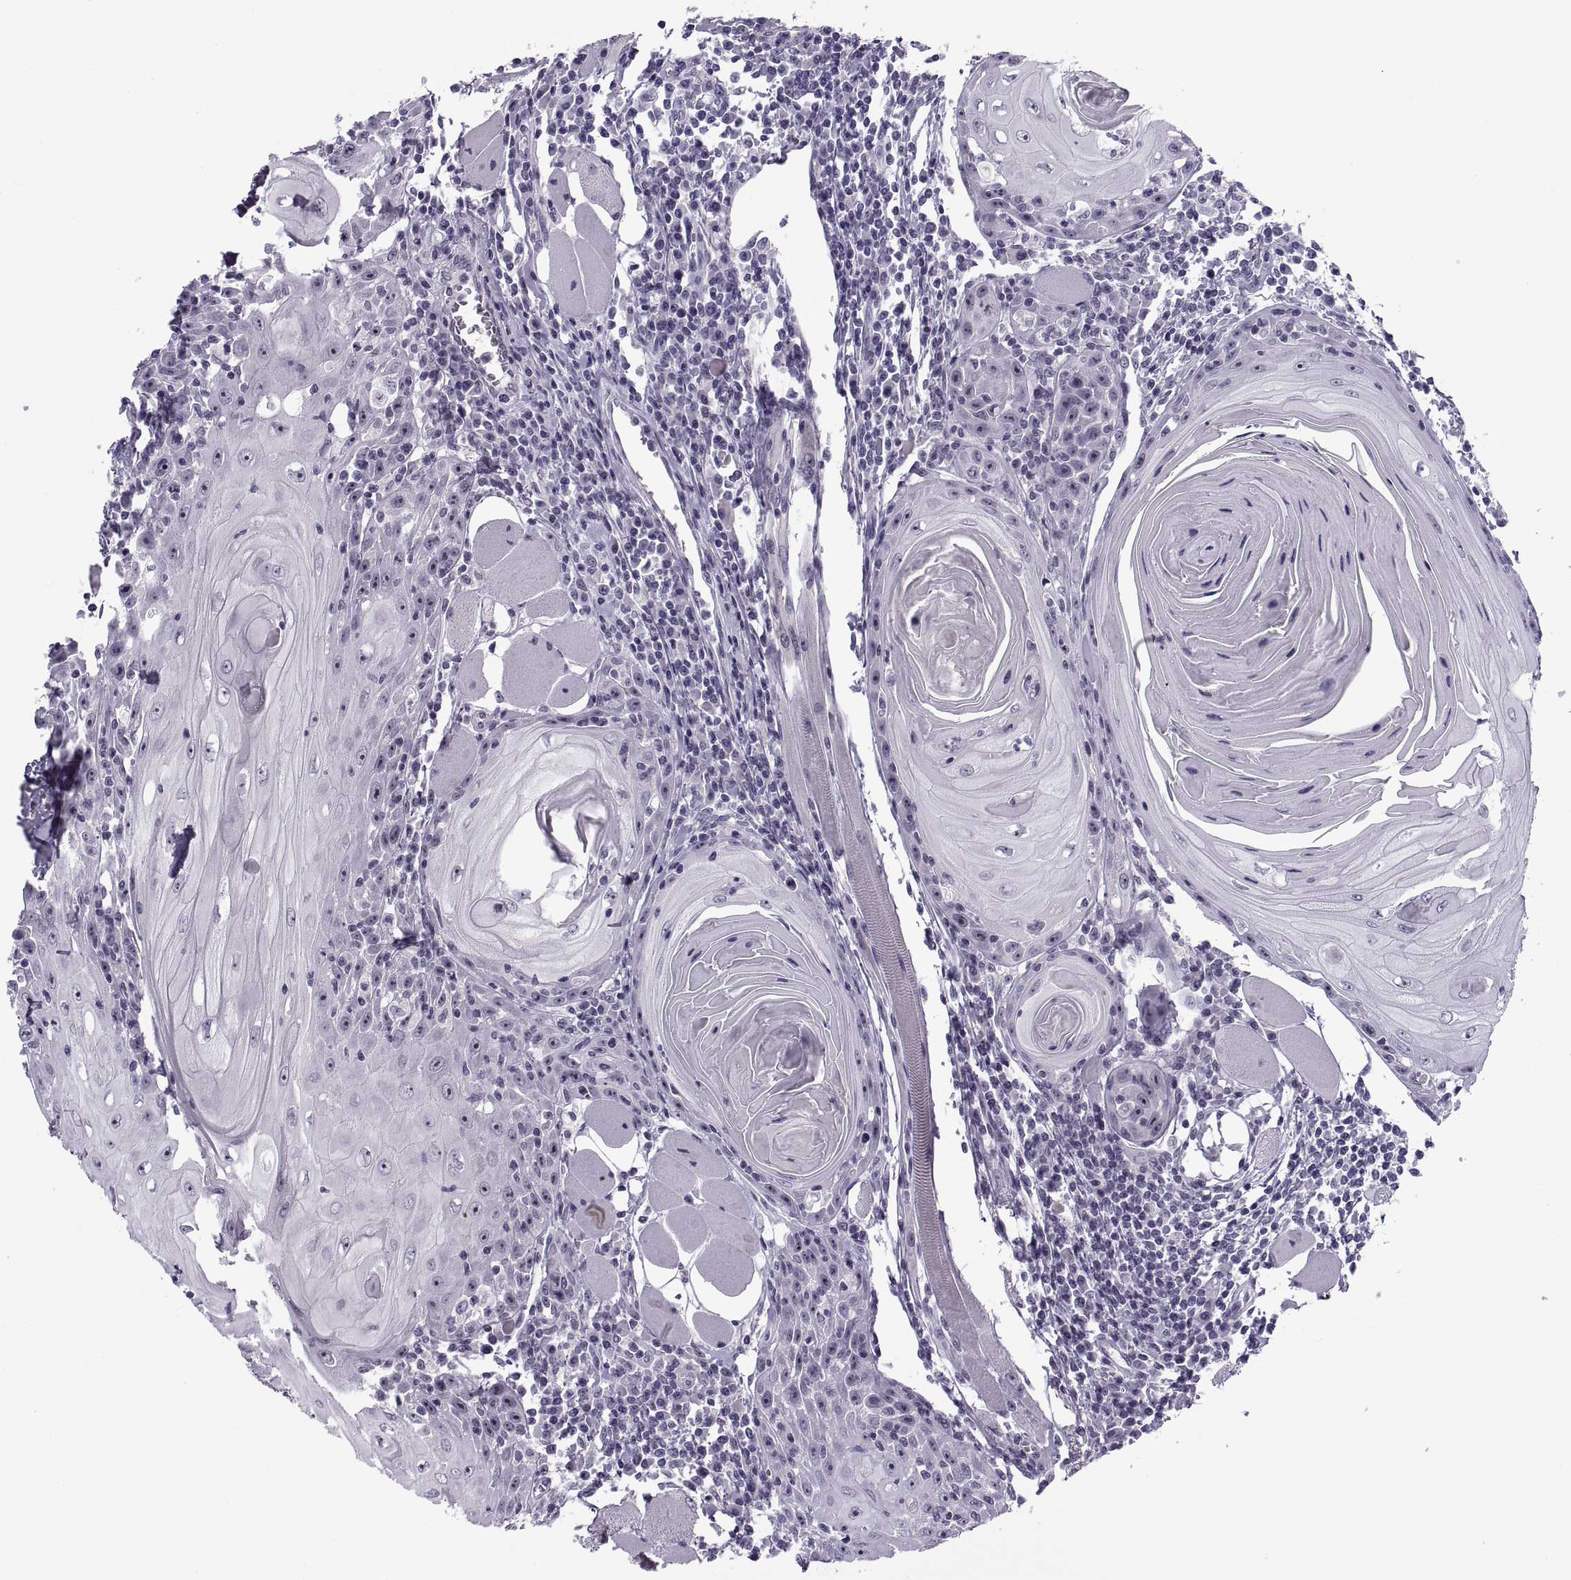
{"staining": {"intensity": "negative", "quantity": "none", "location": "none"}, "tissue": "head and neck cancer", "cell_type": "Tumor cells", "image_type": "cancer", "snomed": [{"axis": "morphology", "description": "Normal tissue, NOS"}, {"axis": "morphology", "description": "Squamous cell carcinoma, NOS"}, {"axis": "topography", "description": "Oral tissue"}, {"axis": "topography", "description": "Head-Neck"}], "caption": "An image of human head and neck cancer (squamous cell carcinoma) is negative for staining in tumor cells.", "gene": "TBC1D3G", "patient": {"sex": "male", "age": 52}}